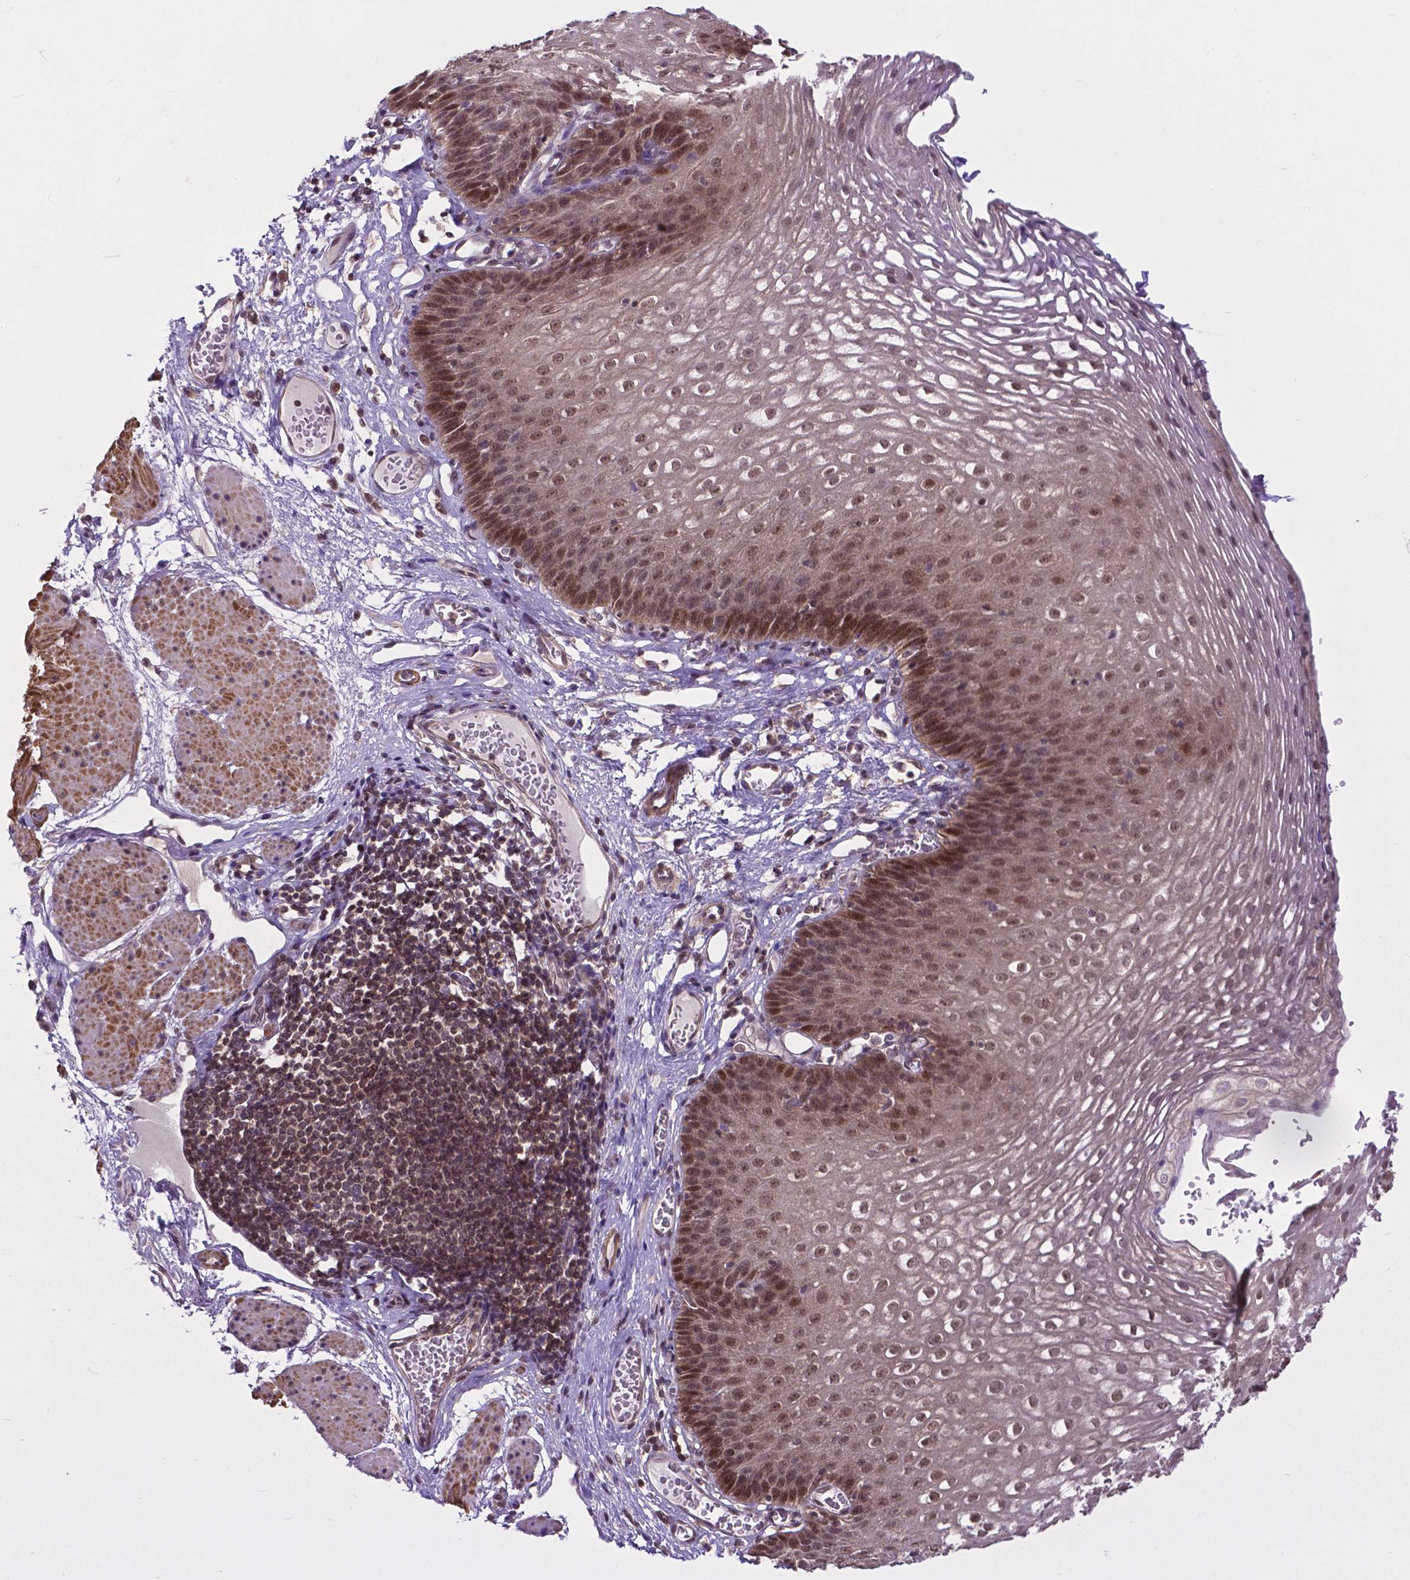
{"staining": {"intensity": "moderate", "quantity": ">75%", "location": "nuclear"}, "tissue": "esophagus", "cell_type": "Squamous epithelial cells", "image_type": "normal", "snomed": [{"axis": "morphology", "description": "Normal tissue, NOS"}, {"axis": "topography", "description": "Esophagus"}], "caption": "The micrograph demonstrates staining of benign esophagus, revealing moderate nuclear protein expression (brown color) within squamous epithelial cells.", "gene": "OTUB1", "patient": {"sex": "male", "age": 72}}